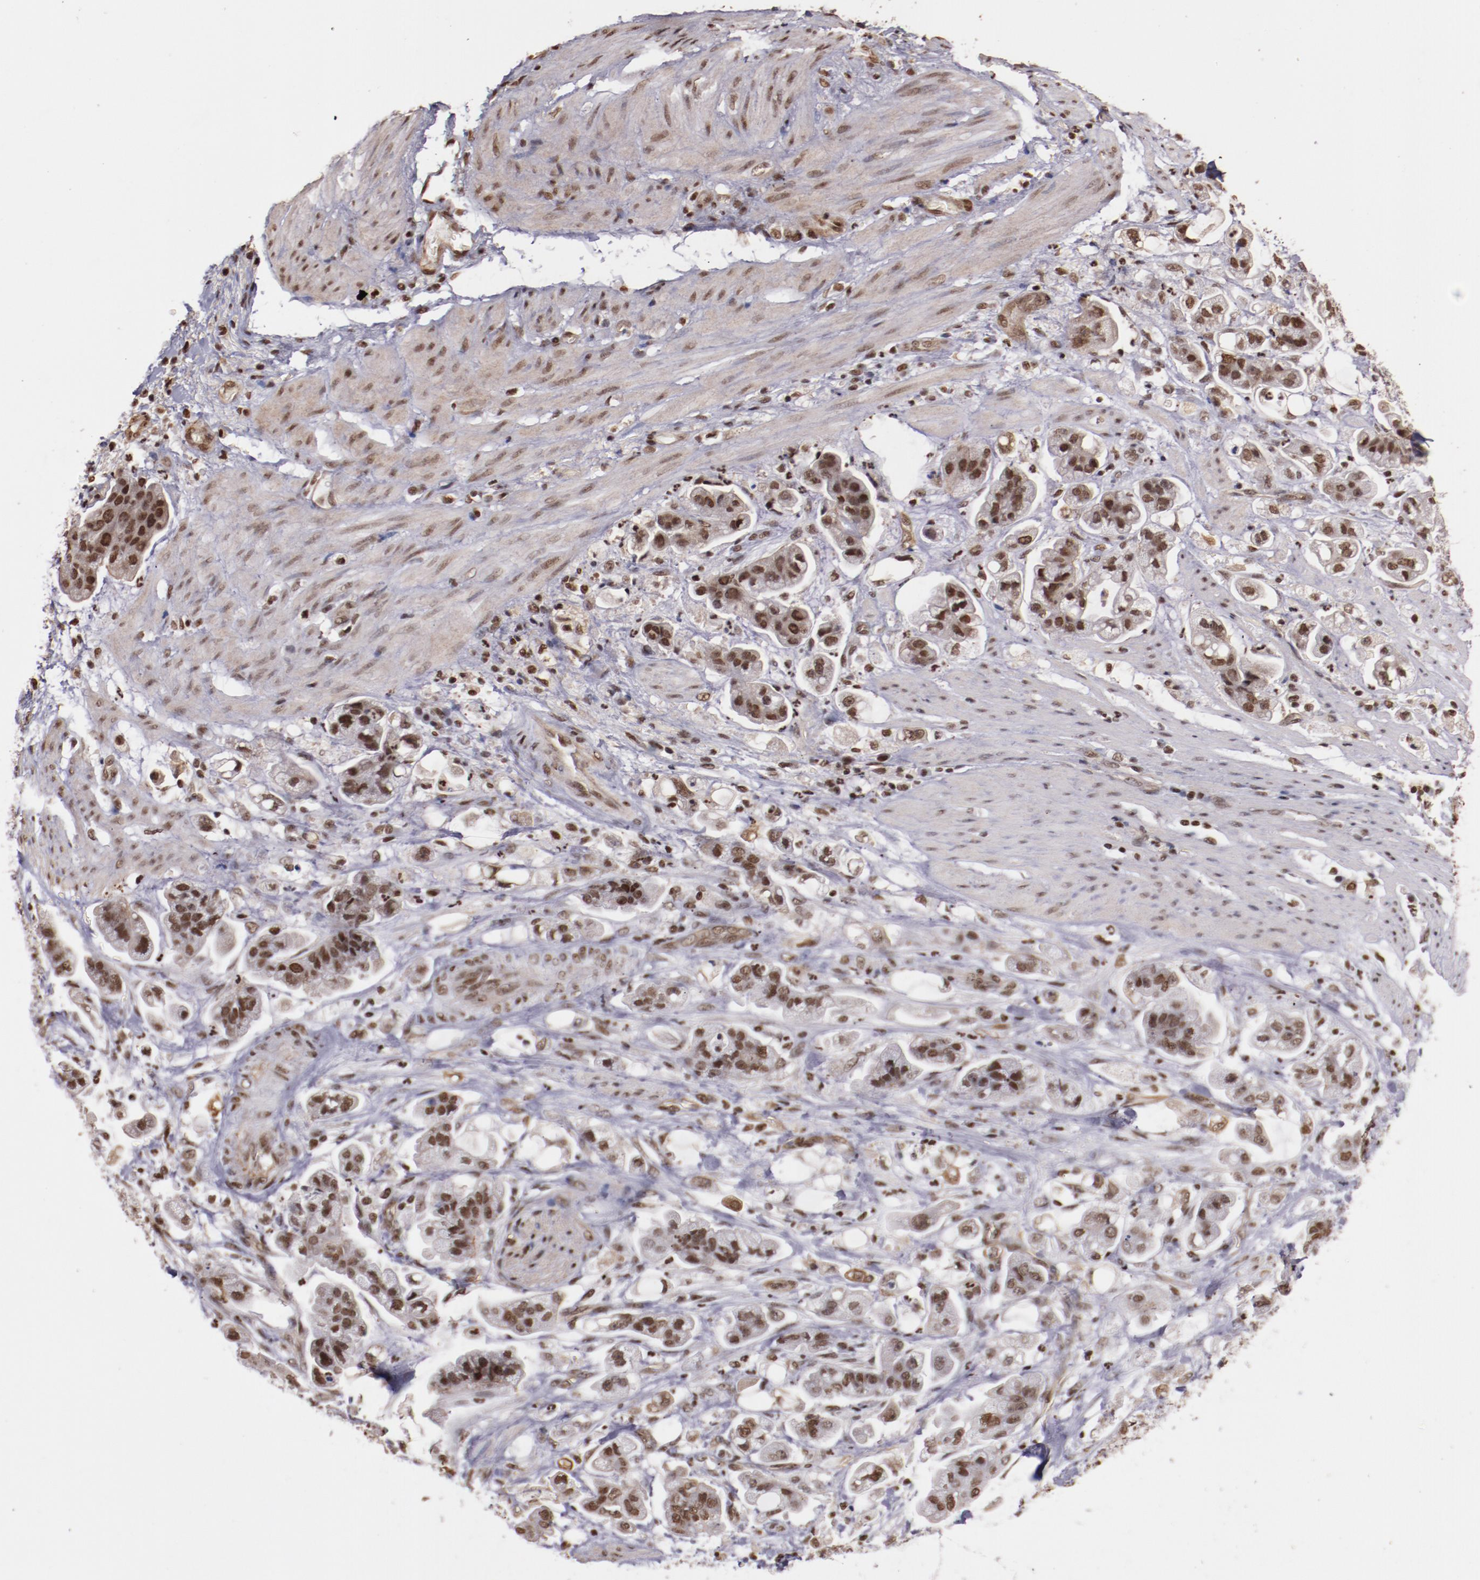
{"staining": {"intensity": "moderate", "quantity": "25%-75%", "location": "nuclear"}, "tissue": "stomach cancer", "cell_type": "Tumor cells", "image_type": "cancer", "snomed": [{"axis": "morphology", "description": "Adenocarcinoma, NOS"}, {"axis": "topography", "description": "Stomach"}], "caption": "IHC photomicrograph of stomach cancer stained for a protein (brown), which shows medium levels of moderate nuclear expression in approximately 25%-75% of tumor cells.", "gene": "STAG2", "patient": {"sex": "male", "age": 62}}